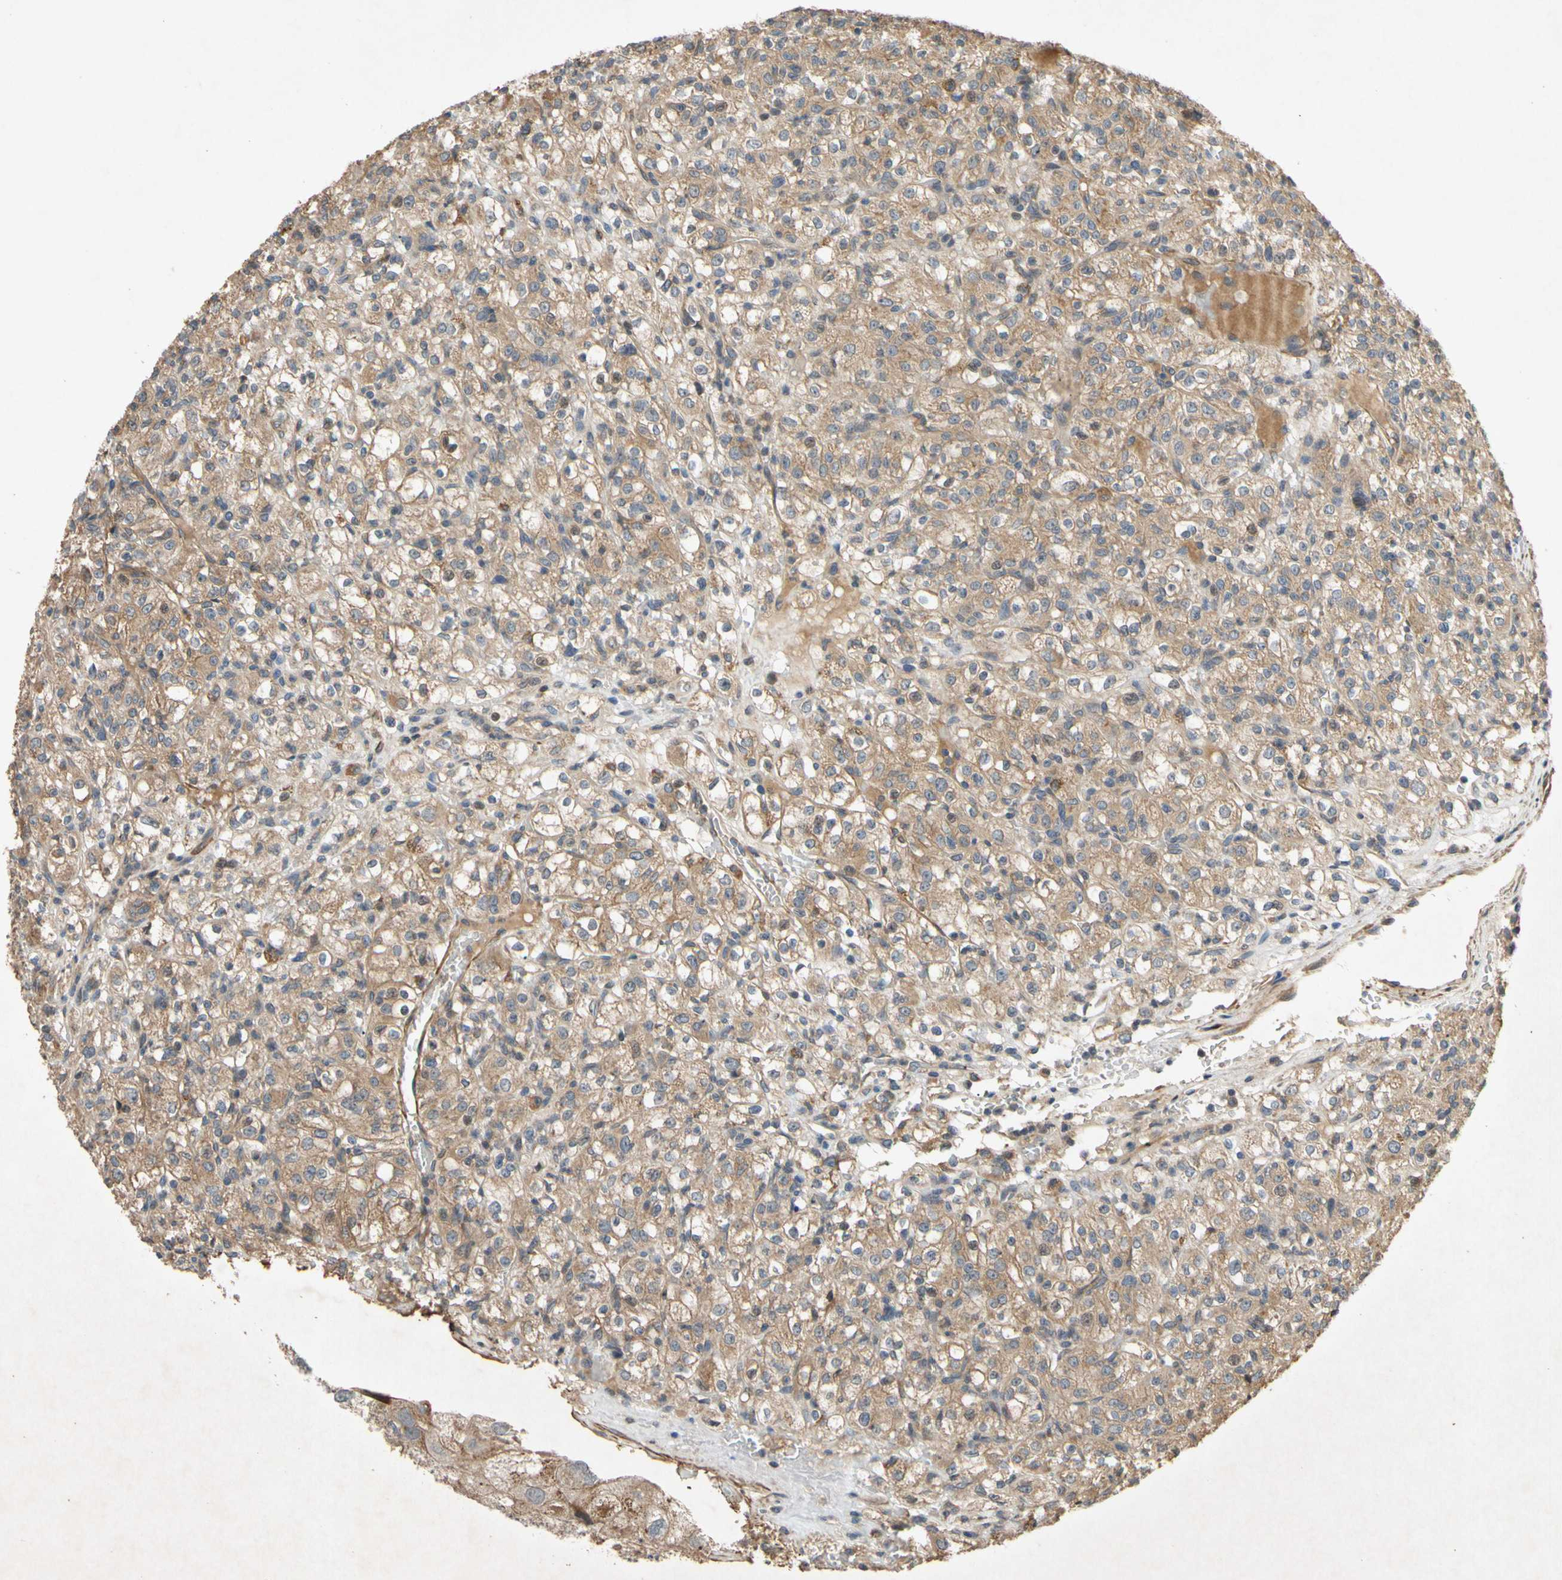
{"staining": {"intensity": "moderate", "quantity": ">75%", "location": "cytoplasmic/membranous"}, "tissue": "renal cancer", "cell_type": "Tumor cells", "image_type": "cancer", "snomed": [{"axis": "morphology", "description": "Normal tissue, NOS"}, {"axis": "morphology", "description": "Adenocarcinoma, NOS"}, {"axis": "topography", "description": "Kidney"}], "caption": "Immunohistochemistry (IHC) (DAB (3,3'-diaminobenzidine)) staining of renal cancer shows moderate cytoplasmic/membranous protein positivity in approximately >75% of tumor cells.", "gene": "PARD6A", "patient": {"sex": "female", "age": 72}}